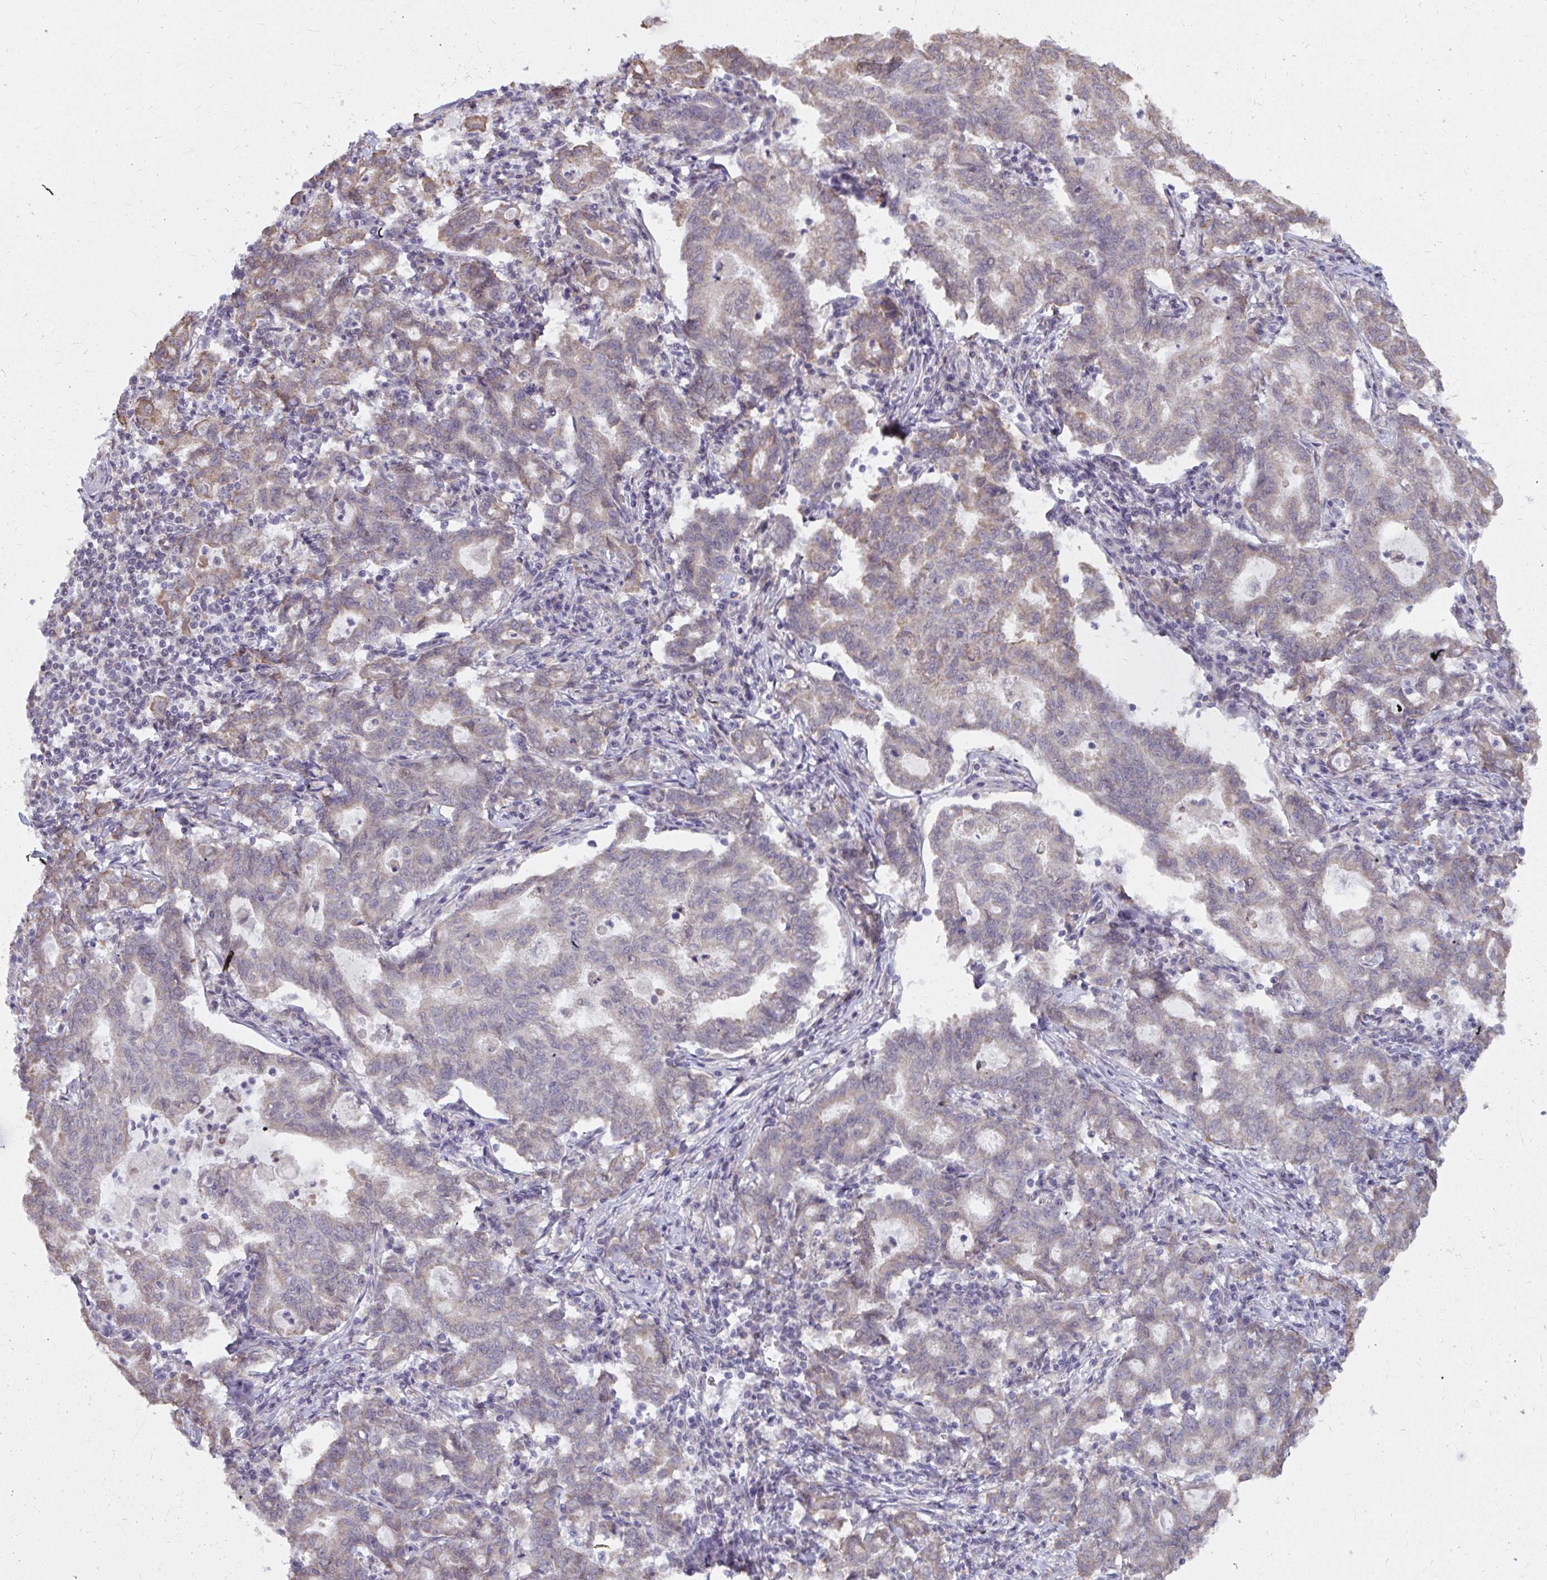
{"staining": {"intensity": "weak", "quantity": "<25%", "location": "cytoplasmic/membranous"}, "tissue": "stomach cancer", "cell_type": "Tumor cells", "image_type": "cancer", "snomed": [{"axis": "morphology", "description": "Adenocarcinoma, NOS"}, {"axis": "topography", "description": "Stomach, upper"}], "caption": "High magnification brightfield microscopy of stomach cancer stained with DAB (brown) and counterstained with hematoxylin (blue): tumor cells show no significant expression.", "gene": "NMNAT1", "patient": {"sex": "female", "age": 79}}